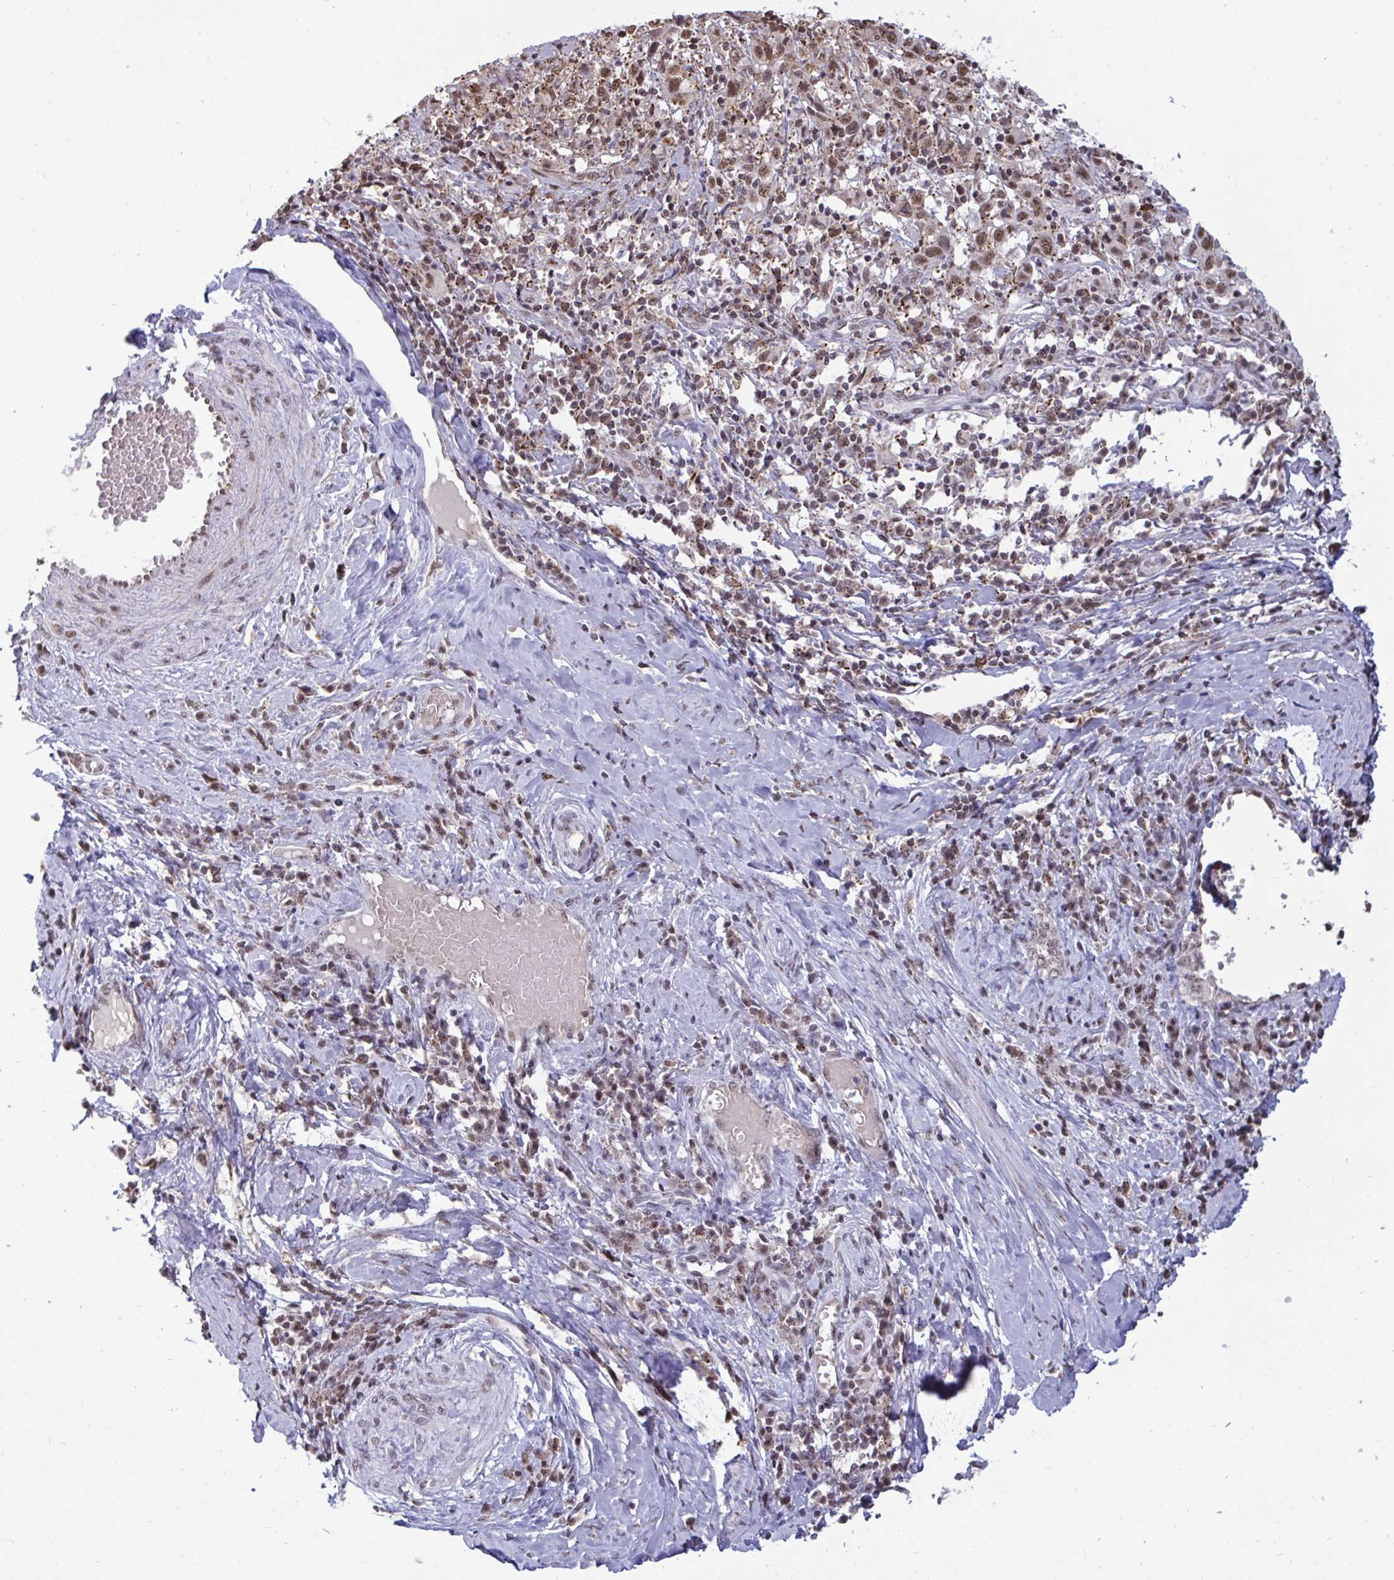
{"staining": {"intensity": "moderate", "quantity": ">75%", "location": "cytoplasmic/membranous,nuclear"}, "tissue": "cervical cancer", "cell_type": "Tumor cells", "image_type": "cancer", "snomed": [{"axis": "morphology", "description": "Squamous cell carcinoma, NOS"}, {"axis": "topography", "description": "Cervix"}], "caption": "Protein expression analysis of cervical cancer (squamous cell carcinoma) displays moderate cytoplasmic/membranous and nuclear expression in approximately >75% of tumor cells.", "gene": "PUF60", "patient": {"sex": "female", "age": 46}}